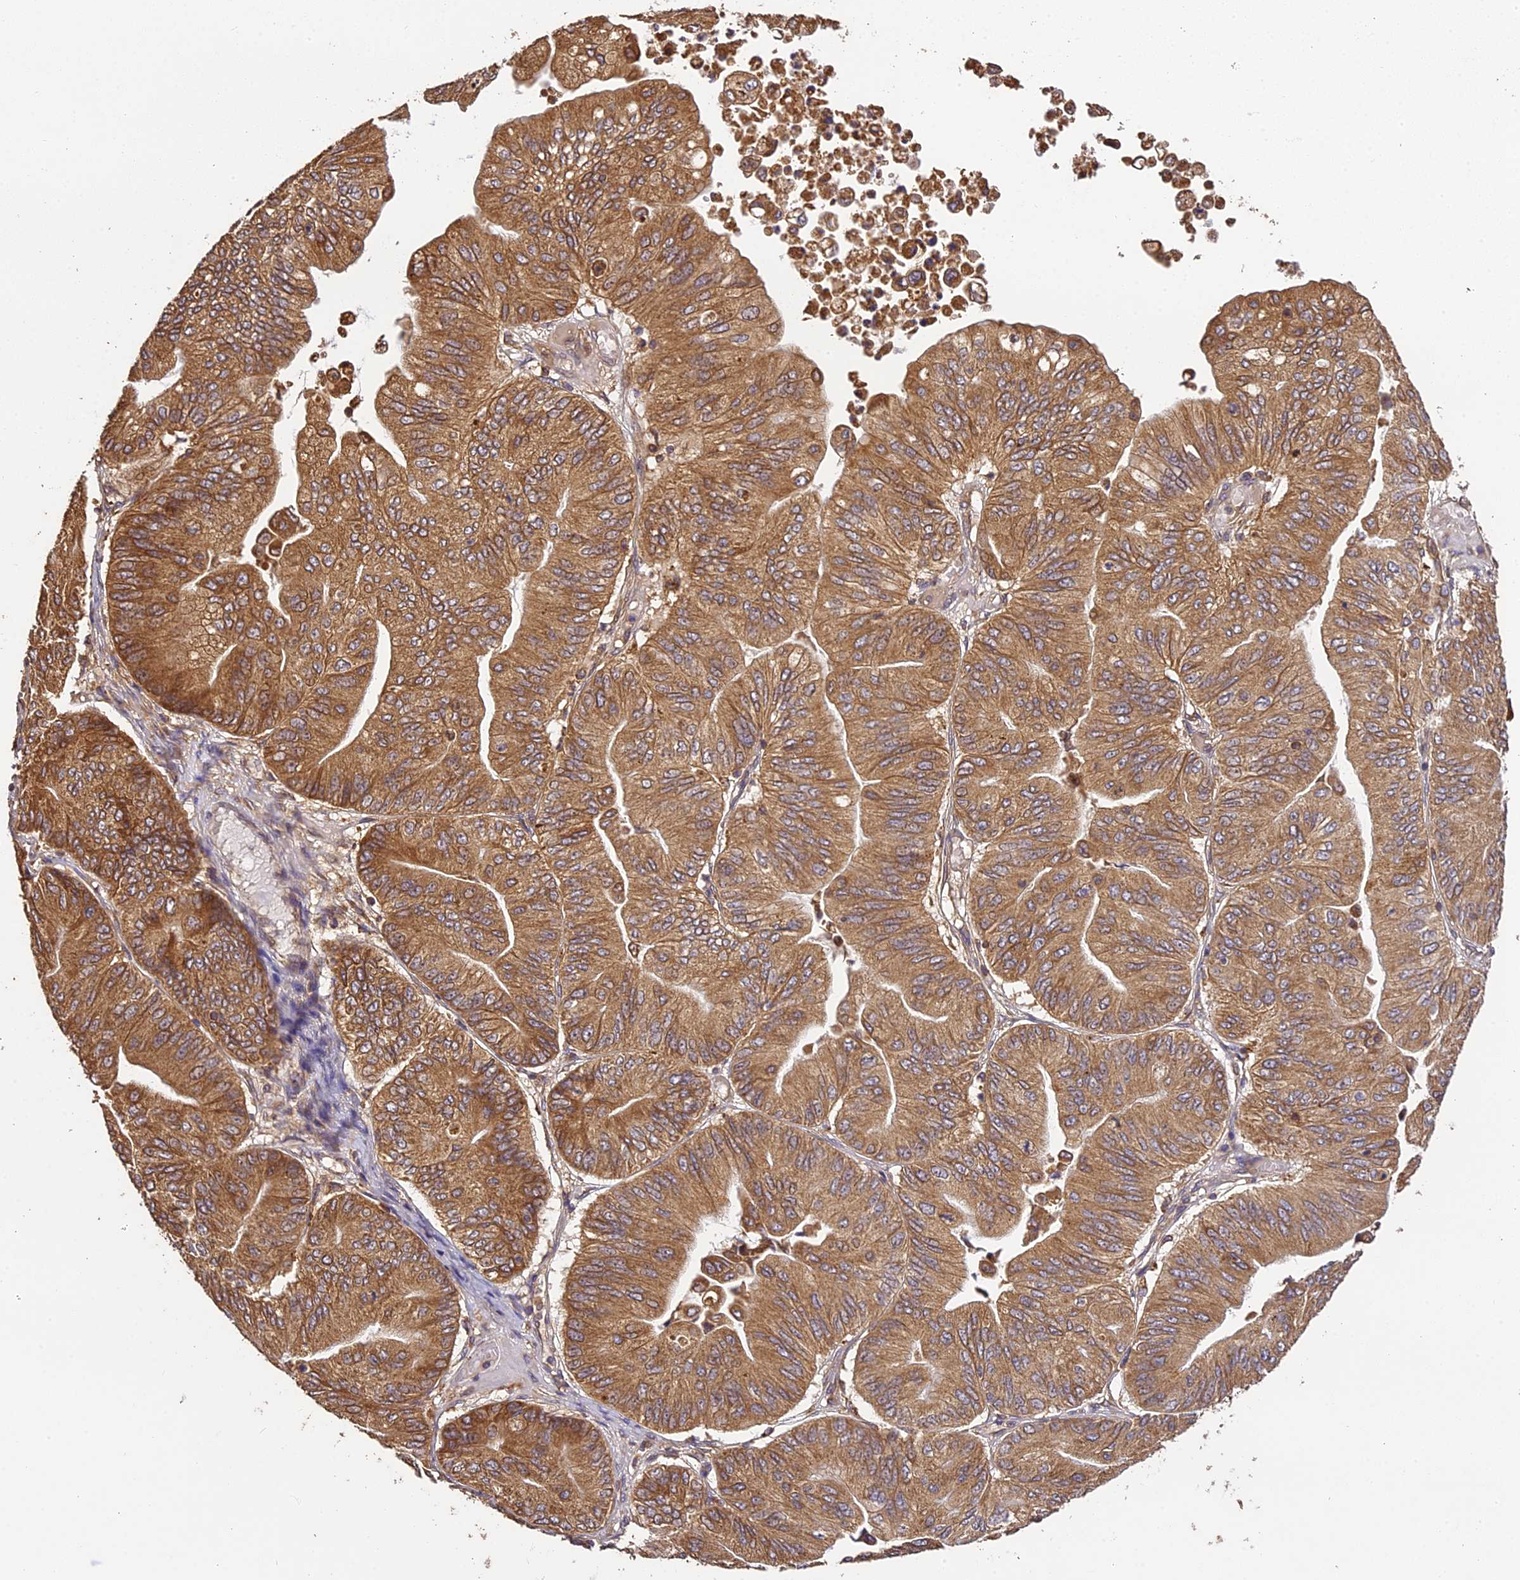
{"staining": {"intensity": "moderate", "quantity": ">75%", "location": "cytoplasmic/membranous"}, "tissue": "ovarian cancer", "cell_type": "Tumor cells", "image_type": "cancer", "snomed": [{"axis": "morphology", "description": "Cystadenocarcinoma, mucinous, NOS"}, {"axis": "topography", "description": "Ovary"}], "caption": "Ovarian cancer (mucinous cystadenocarcinoma) was stained to show a protein in brown. There is medium levels of moderate cytoplasmic/membranous expression in approximately >75% of tumor cells.", "gene": "BRAP", "patient": {"sex": "female", "age": 61}}